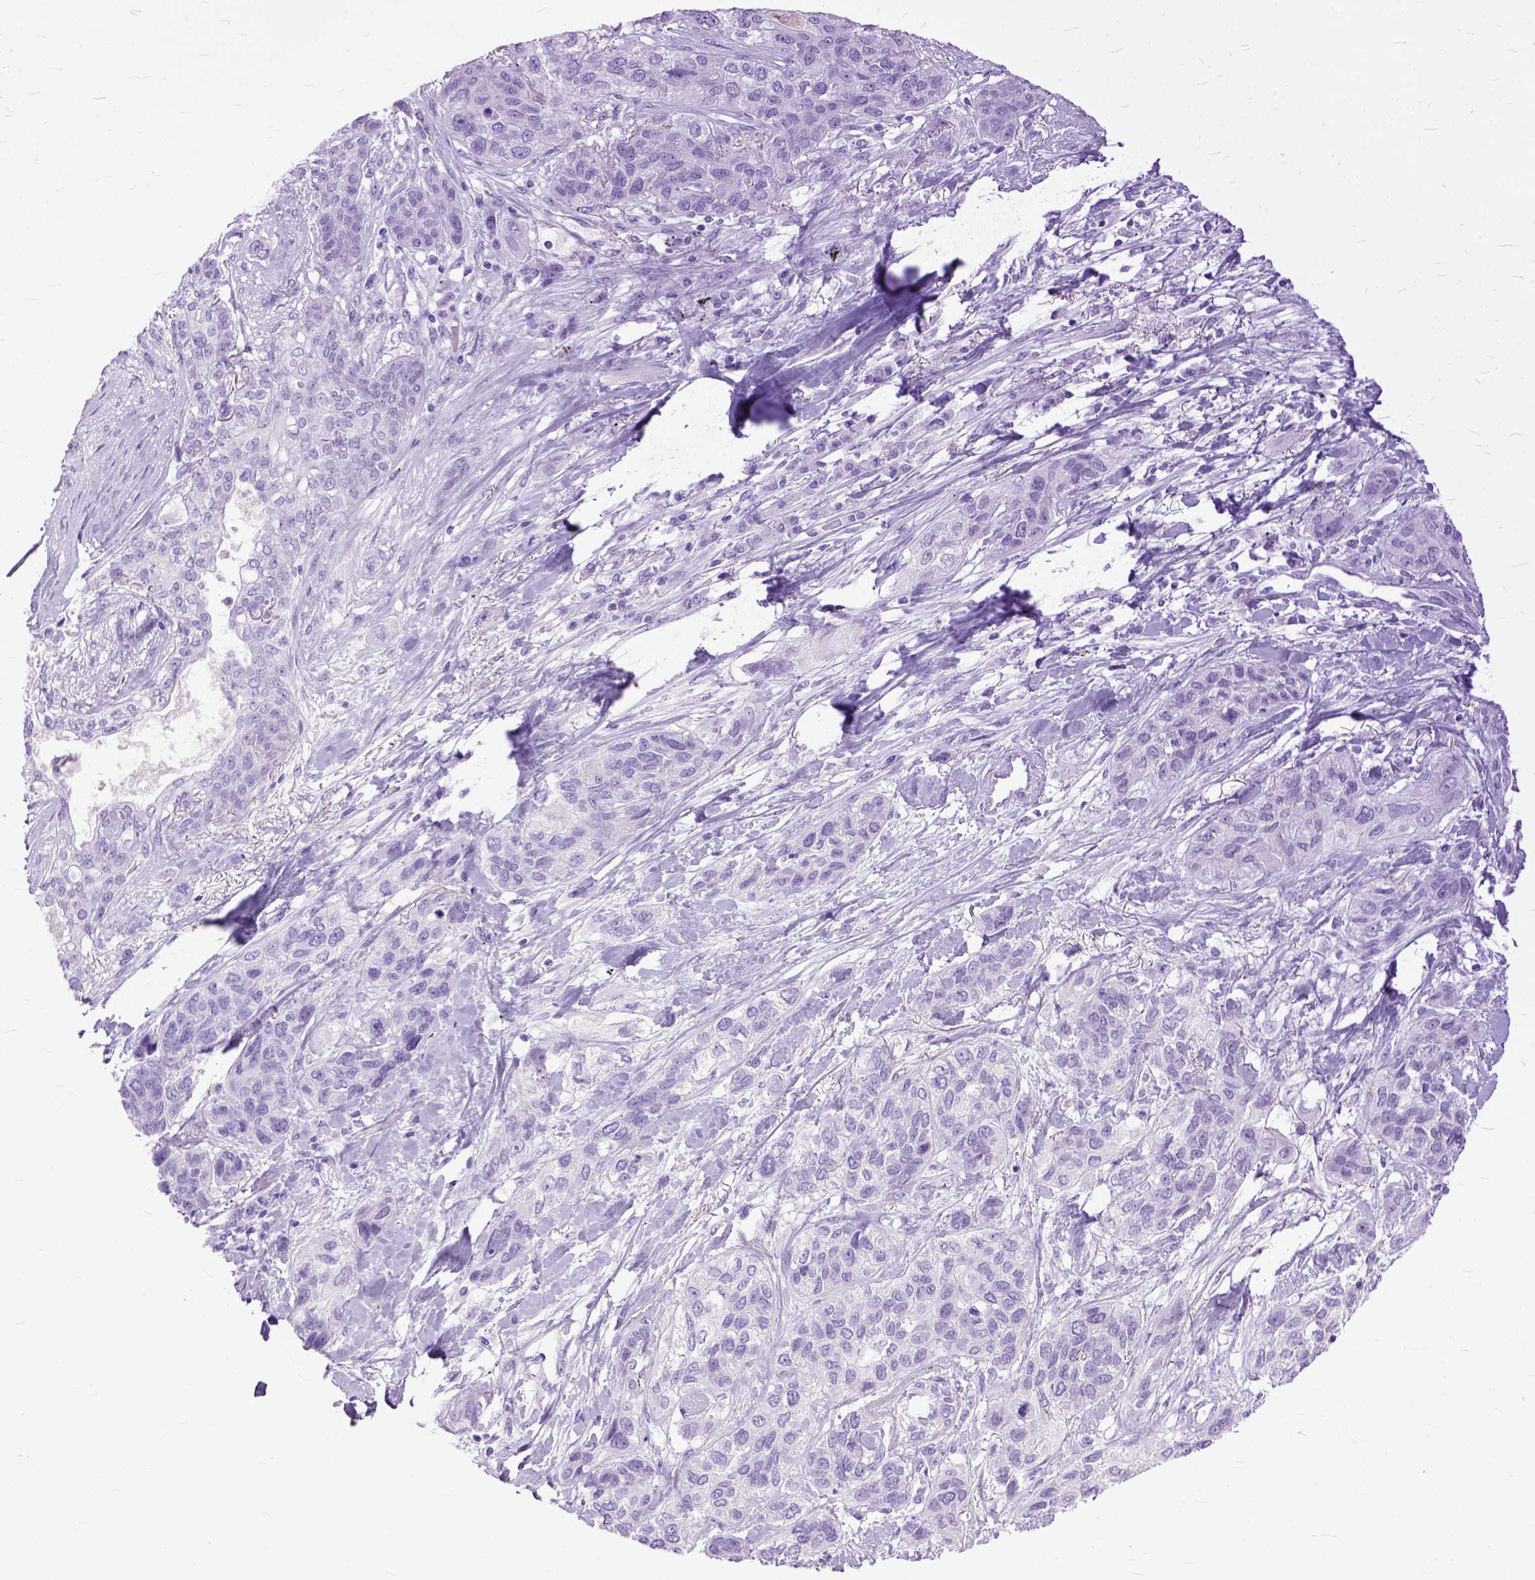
{"staining": {"intensity": "negative", "quantity": "none", "location": "none"}, "tissue": "lung cancer", "cell_type": "Tumor cells", "image_type": "cancer", "snomed": [{"axis": "morphology", "description": "Squamous cell carcinoma, NOS"}, {"axis": "topography", "description": "Lung"}], "caption": "Protein analysis of lung squamous cell carcinoma demonstrates no significant expression in tumor cells. (DAB immunohistochemistry (IHC) with hematoxylin counter stain).", "gene": "GNGT1", "patient": {"sex": "female", "age": 70}}